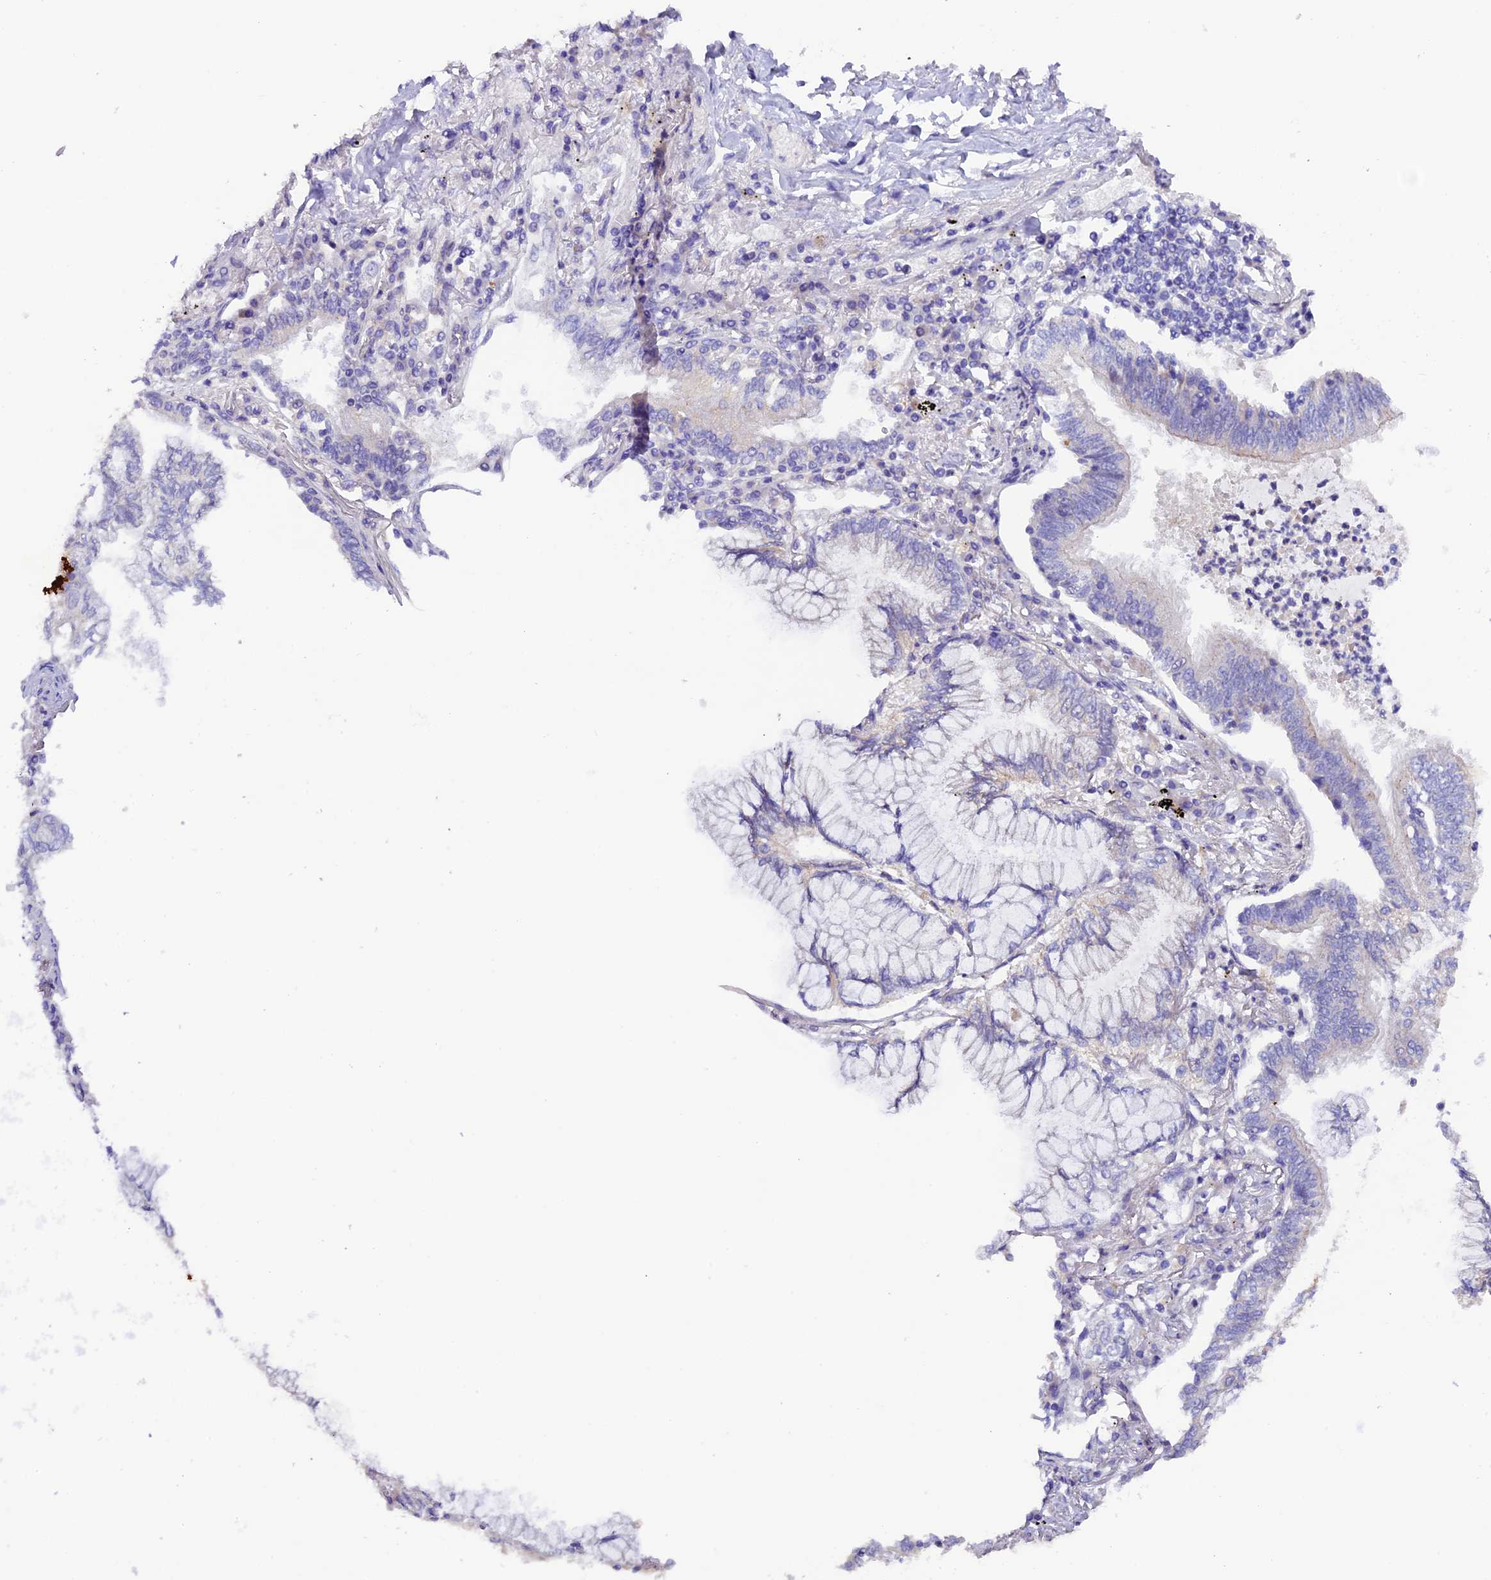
{"staining": {"intensity": "negative", "quantity": "none", "location": "none"}, "tissue": "lung cancer", "cell_type": "Tumor cells", "image_type": "cancer", "snomed": [{"axis": "morphology", "description": "Adenocarcinoma, NOS"}, {"axis": "topography", "description": "Lung"}], "caption": "Immunohistochemistry of adenocarcinoma (lung) demonstrates no positivity in tumor cells.", "gene": "NCK2", "patient": {"sex": "female", "age": 70}}